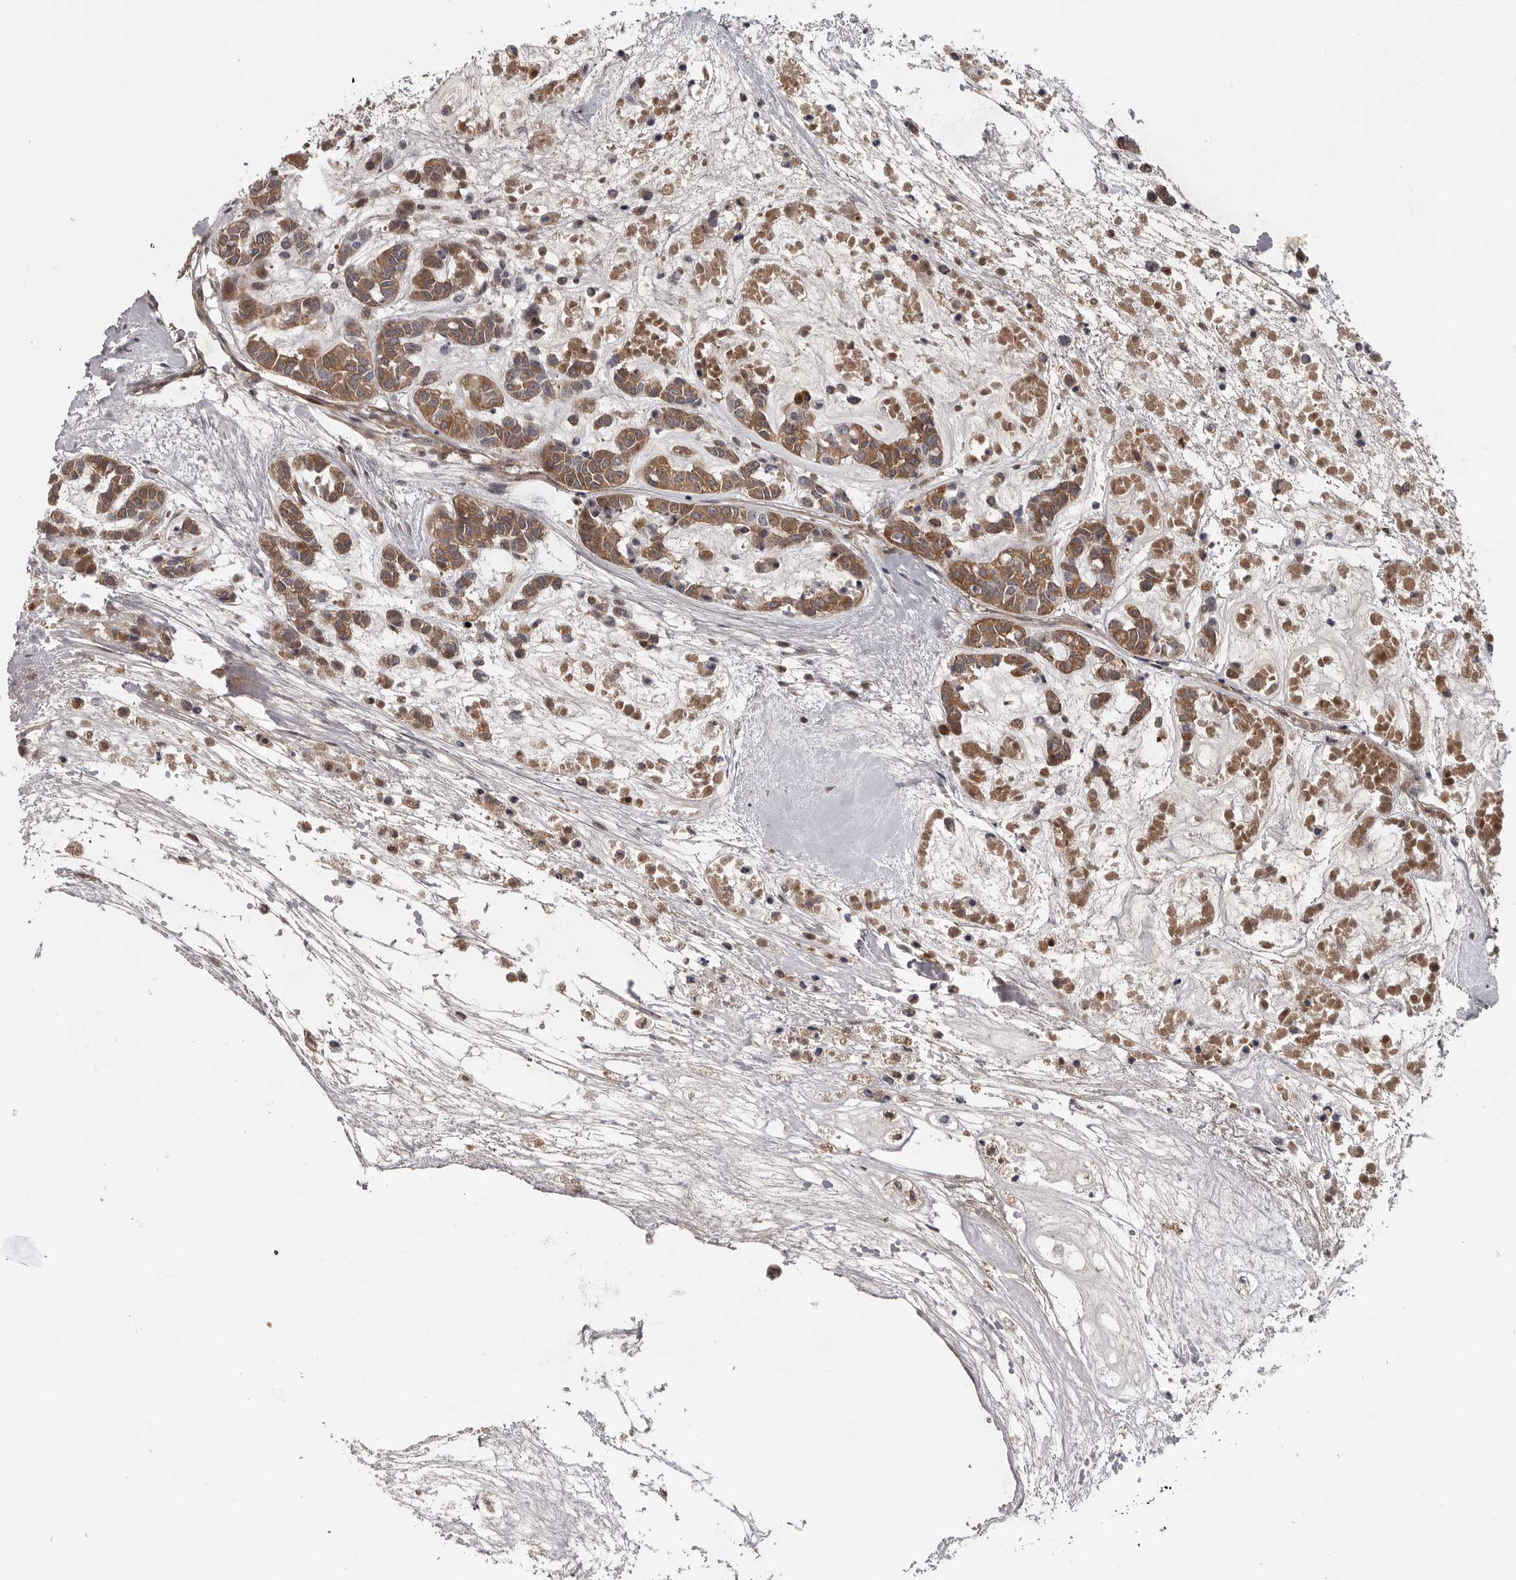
{"staining": {"intensity": "moderate", "quantity": ">75%", "location": "nuclear"}, "tissue": "head and neck cancer", "cell_type": "Tumor cells", "image_type": "cancer", "snomed": [{"axis": "morphology", "description": "Adenocarcinoma, NOS"}, {"axis": "morphology", "description": "Adenoma, NOS"}, {"axis": "topography", "description": "Head-Neck"}], "caption": "Tumor cells reveal medium levels of moderate nuclear staining in approximately >75% of cells in head and neck adenoma.", "gene": "ZNF277", "patient": {"sex": "female", "age": 55}}